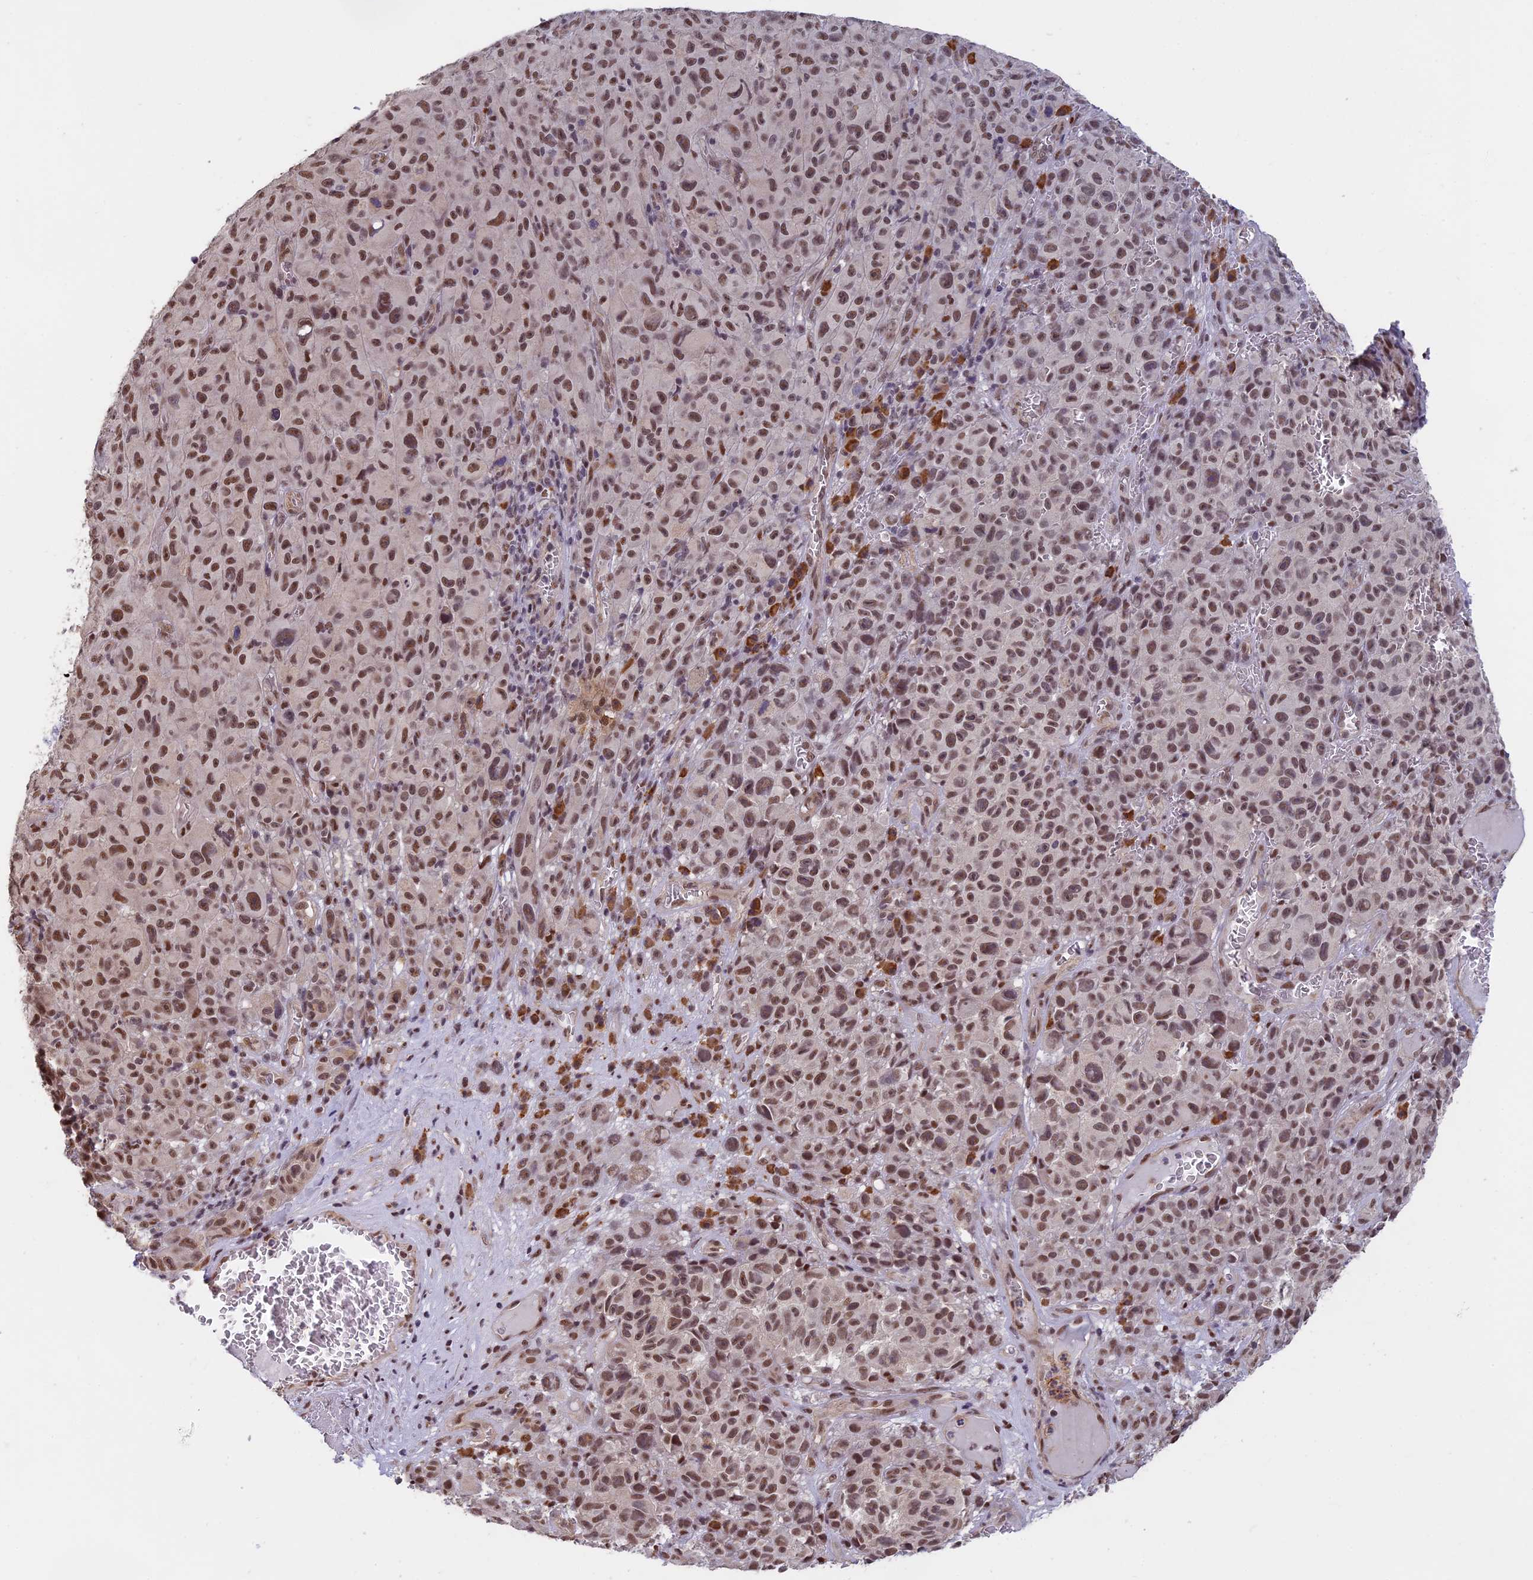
{"staining": {"intensity": "moderate", "quantity": ">75%", "location": "nuclear"}, "tissue": "melanoma", "cell_type": "Tumor cells", "image_type": "cancer", "snomed": [{"axis": "morphology", "description": "Malignant melanoma, NOS"}, {"axis": "topography", "description": "Skin"}], "caption": "IHC staining of malignant melanoma, which displays medium levels of moderate nuclear staining in approximately >75% of tumor cells indicating moderate nuclear protein staining. The staining was performed using DAB (brown) for protein detection and nuclei were counterstained in hematoxylin (blue).", "gene": "MORF4L1", "patient": {"sex": "female", "age": 82}}